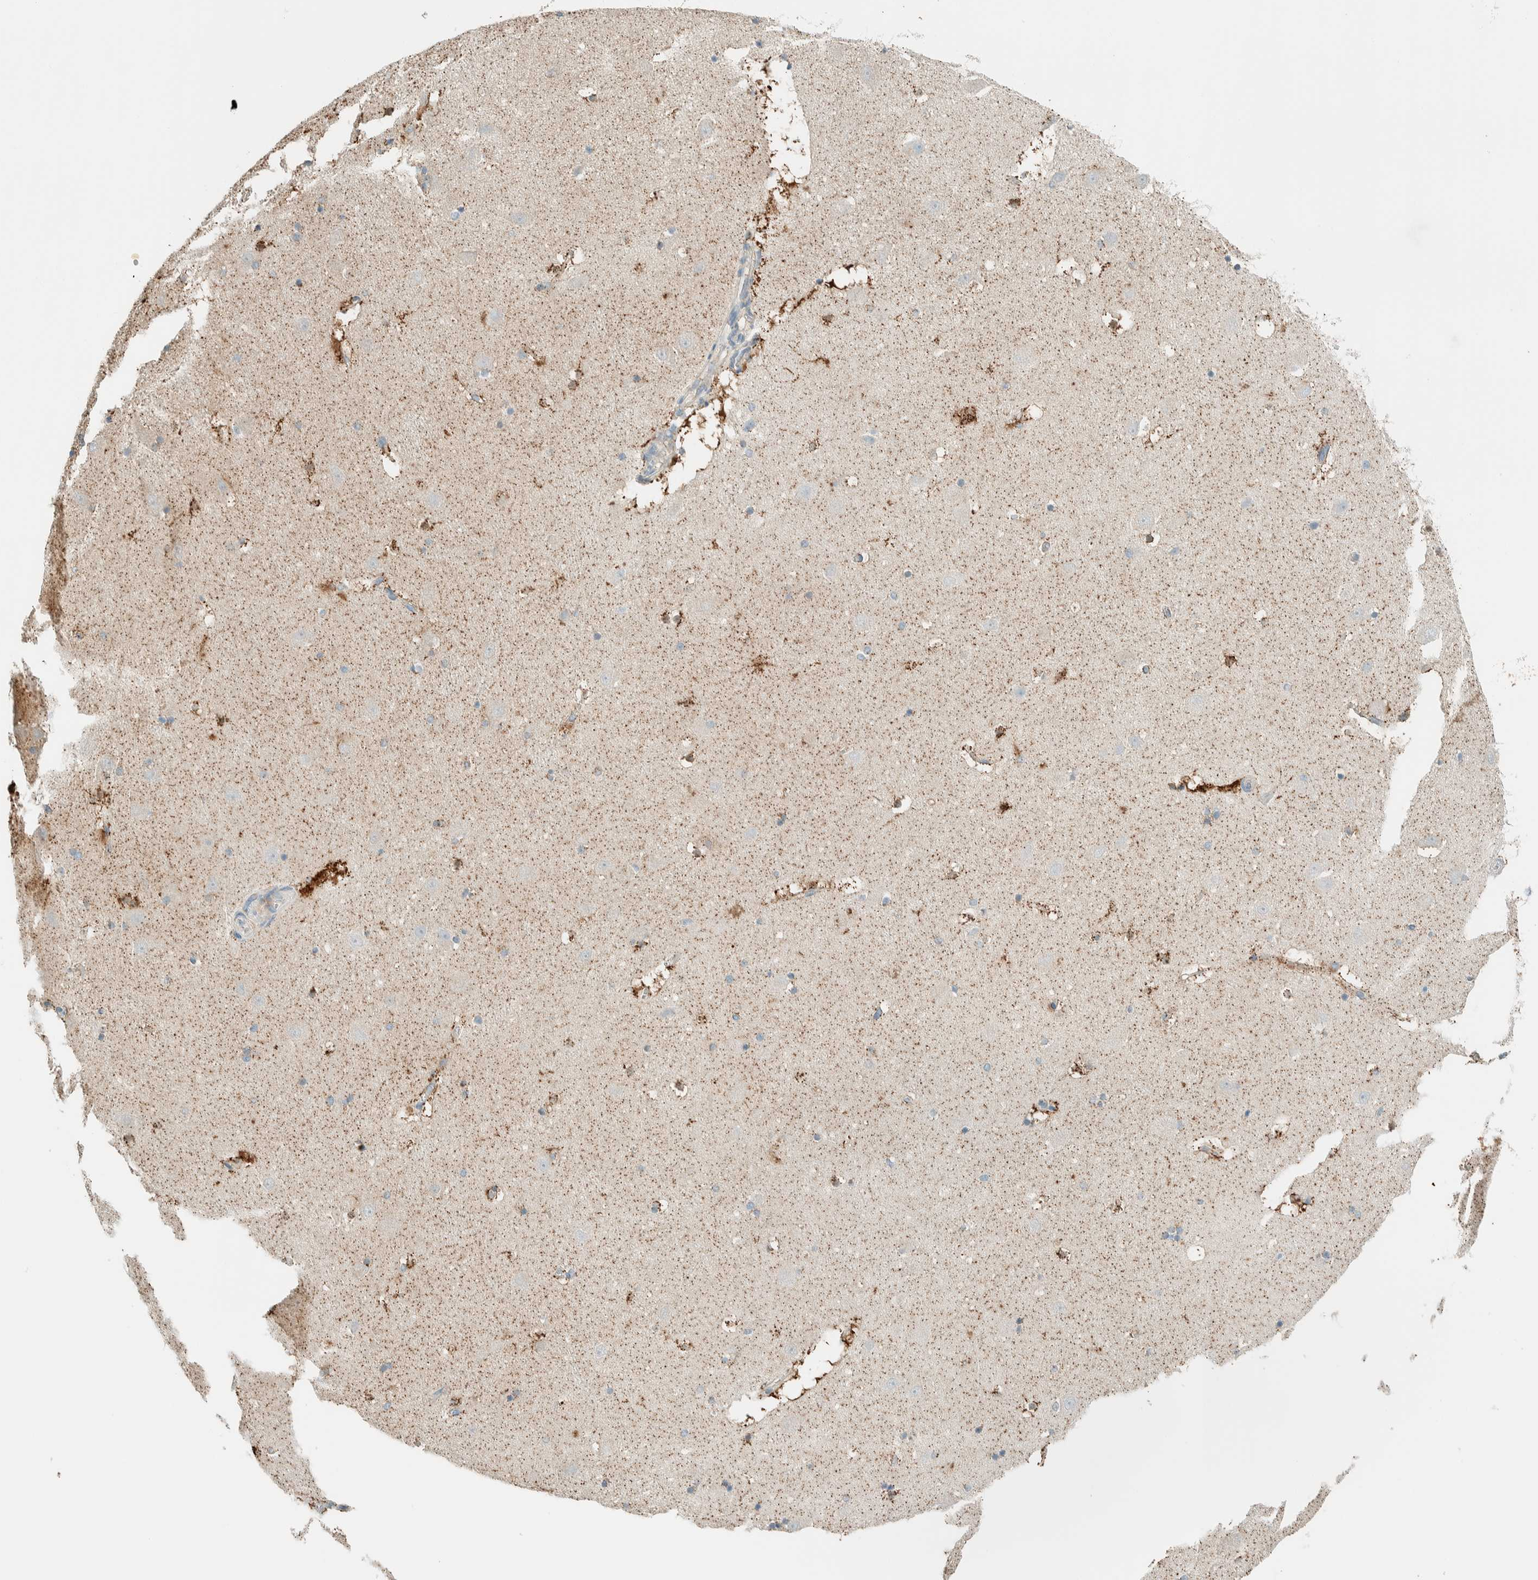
{"staining": {"intensity": "strong", "quantity": "25%-75%", "location": "cytoplasmic/membranous"}, "tissue": "hippocampus", "cell_type": "Glial cells", "image_type": "normal", "snomed": [{"axis": "morphology", "description": "Normal tissue, NOS"}, {"axis": "topography", "description": "Hippocampus"}], "caption": "The photomicrograph shows immunohistochemical staining of normal hippocampus. There is strong cytoplasmic/membranous staining is appreciated in approximately 25%-75% of glial cells.", "gene": "ALDH7A1", "patient": {"sex": "male", "age": 45}}